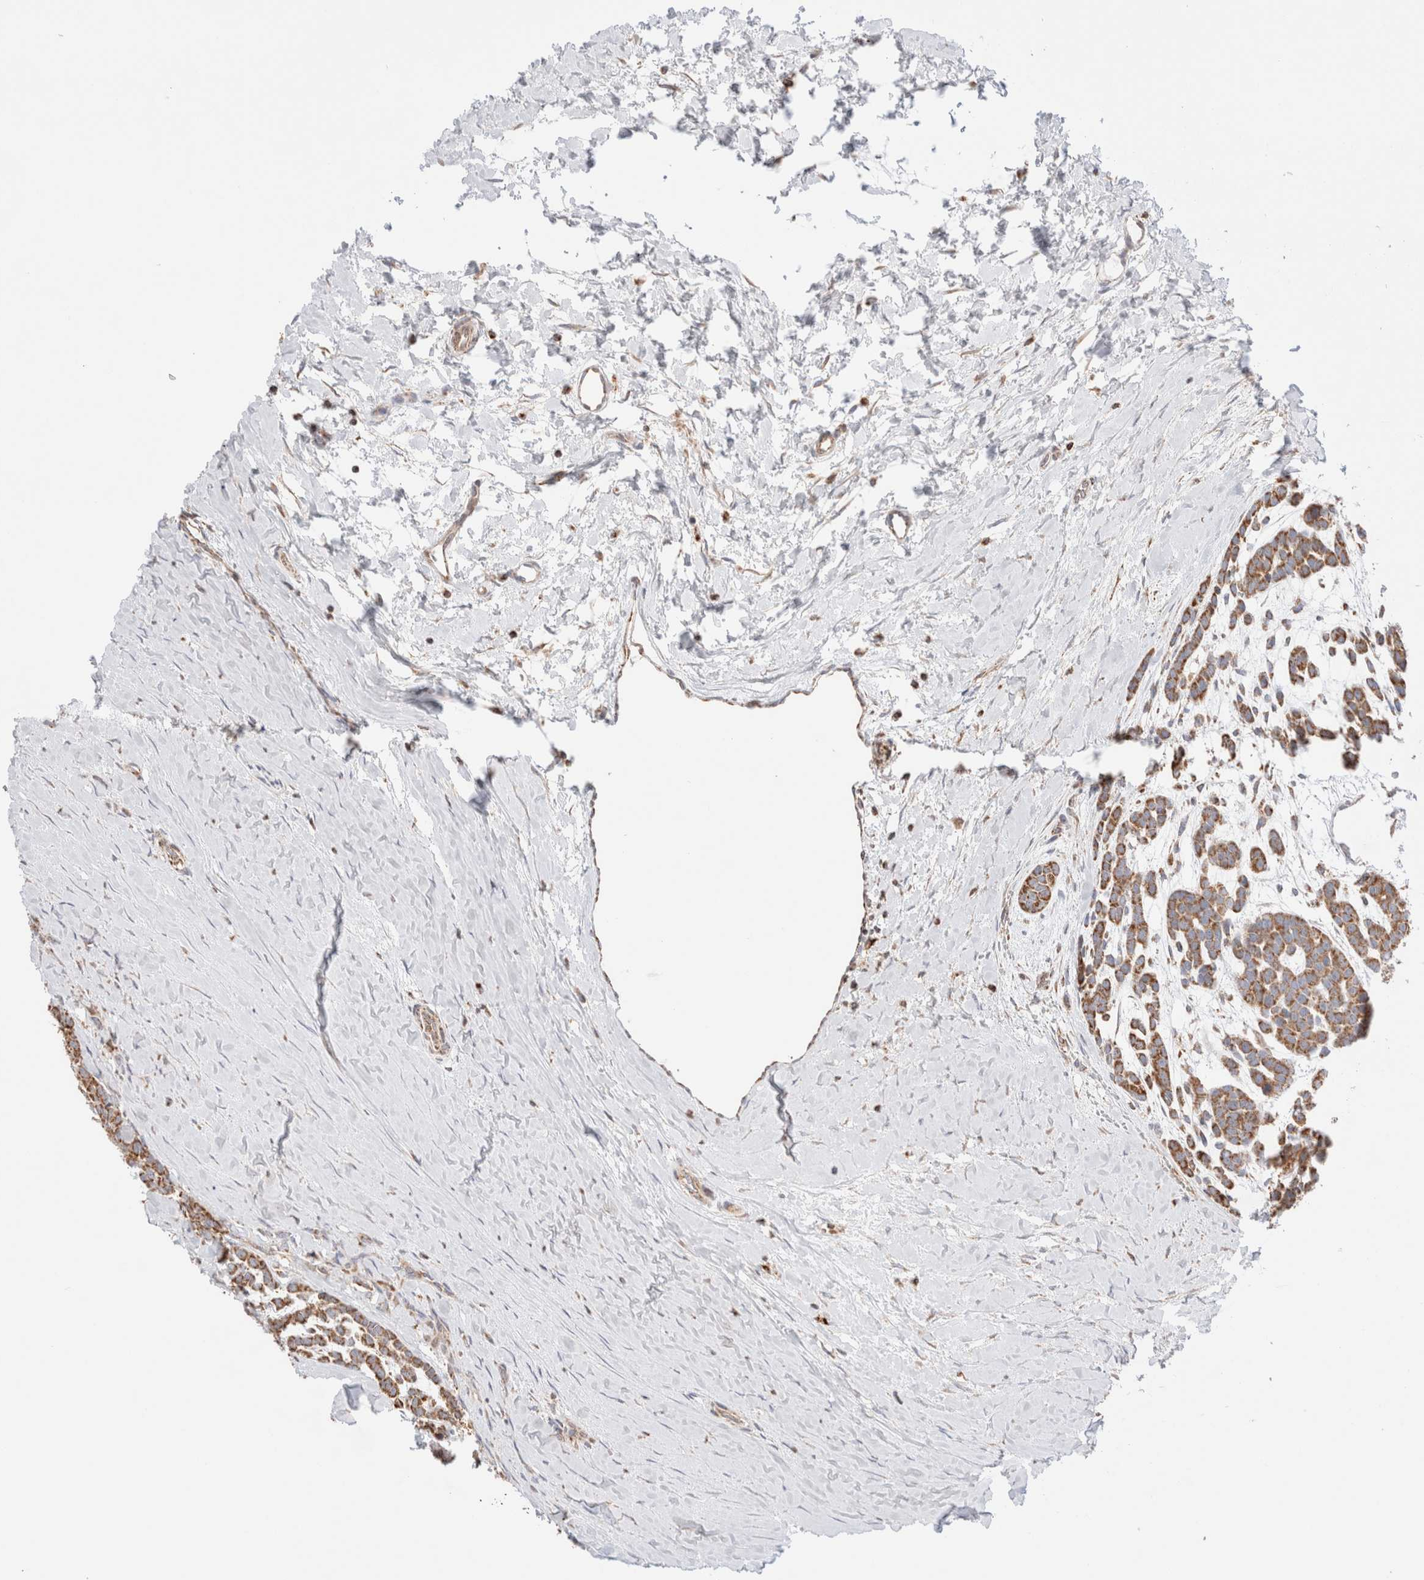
{"staining": {"intensity": "moderate", "quantity": ">75%", "location": "cytoplasmic/membranous"}, "tissue": "head and neck cancer", "cell_type": "Tumor cells", "image_type": "cancer", "snomed": [{"axis": "morphology", "description": "Adenocarcinoma, NOS"}, {"axis": "morphology", "description": "Adenoma, NOS"}, {"axis": "topography", "description": "Head-Neck"}], "caption": "Immunohistochemical staining of head and neck adenoma exhibits medium levels of moderate cytoplasmic/membranous staining in about >75% of tumor cells.", "gene": "TMPPE", "patient": {"sex": "female", "age": 55}}